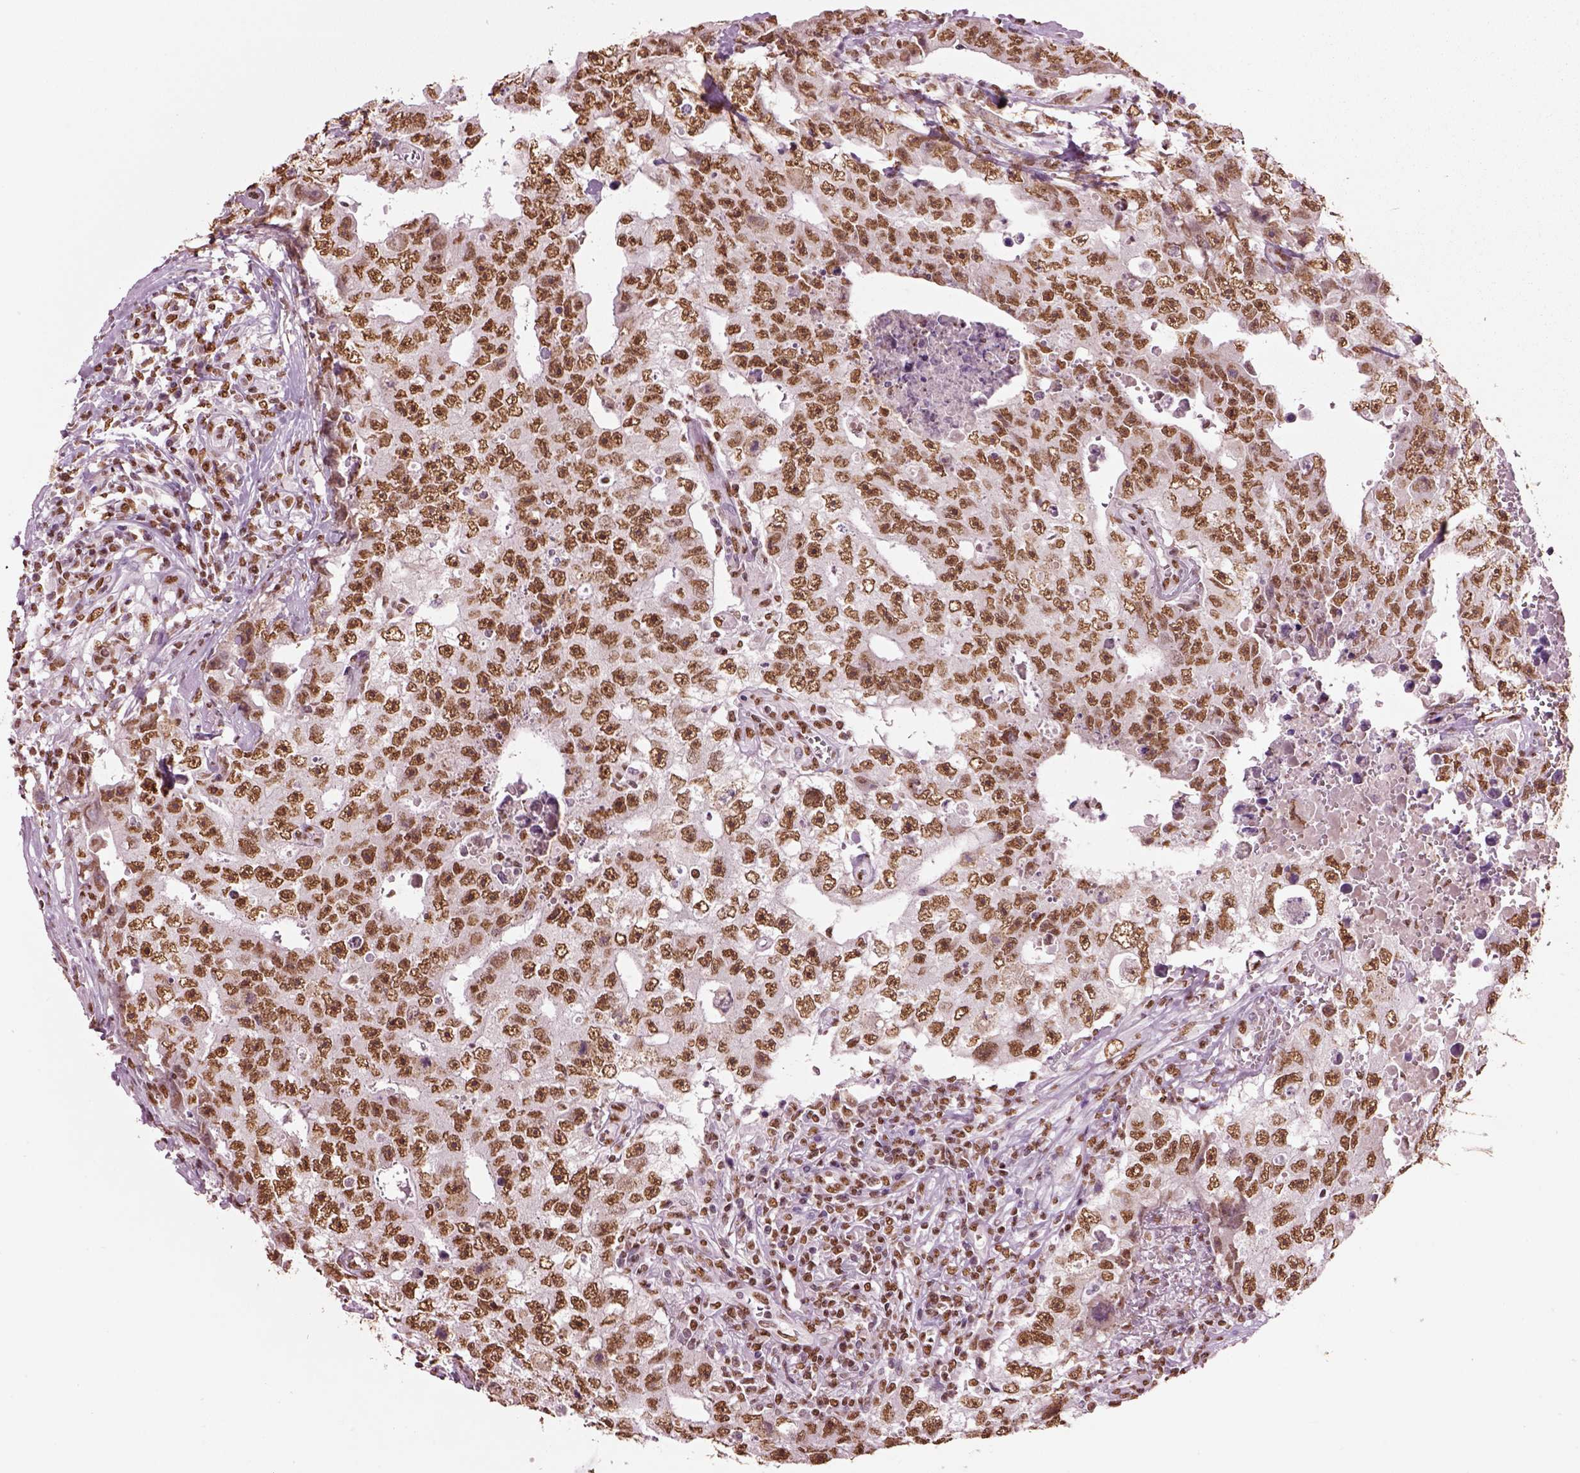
{"staining": {"intensity": "moderate", "quantity": ">75%", "location": "nuclear"}, "tissue": "testis cancer", "cell_type": "Tumor cells", "image_type": "cancer", "snomed": [{"axis": "morphology", "description": "Carcinoma, Embryonal, NOS"}, {"axis": "topography", "description": "Testis"}], "caption": "A histopathology image showing moderate nuclear positivity in approximately >75% of tumor cells in testis embryonal carcinoma, as visualized by brown immunohistochemical staining.", "gene": "DDX3X", "patient": {"sex": "male", "age": 36}}